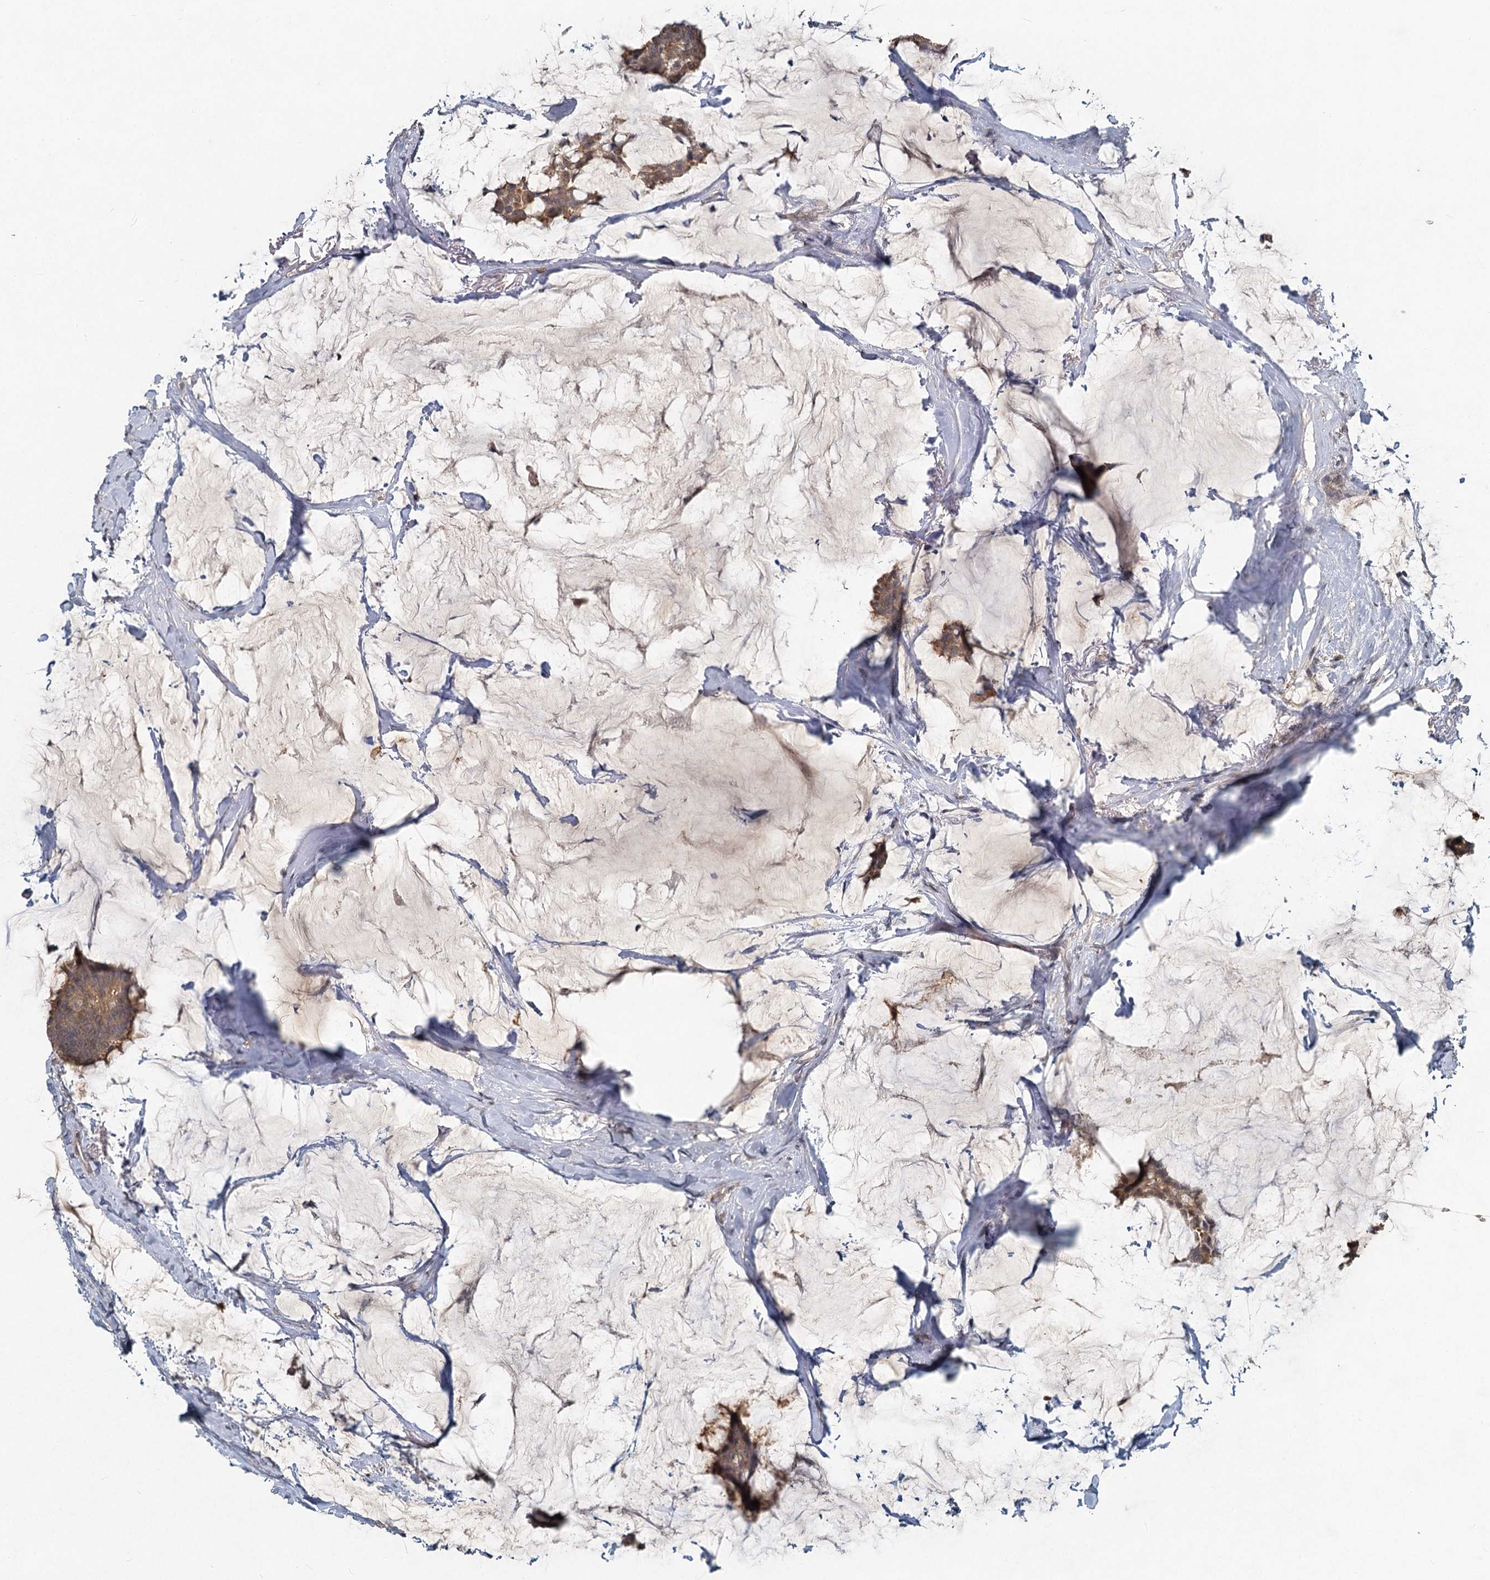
{"staining": {"intensity": "moderate", "quantity": ">75%", "location": "cytoplasmic/membranous"}, "tissue": "breast cancer", "cell_type": "Tumor cells", "image_type": "cancer", "snomed": [{"axis": "morphology", "description": "Duct carcinoma"}, {"axis": "topography", "description": "Breast"}], "caption": "DAB immunohistochemical staining of human breast cancer (invasive ductal carcinoma) exhibits moderate cytoplasmic/membranous protein expression in about >75% of tumor cells. (DAB IHC, brown staining for protein, blue staining for nuclei).", "gene": "HERC3", "patient": {"sex": "female", "age": 93}}